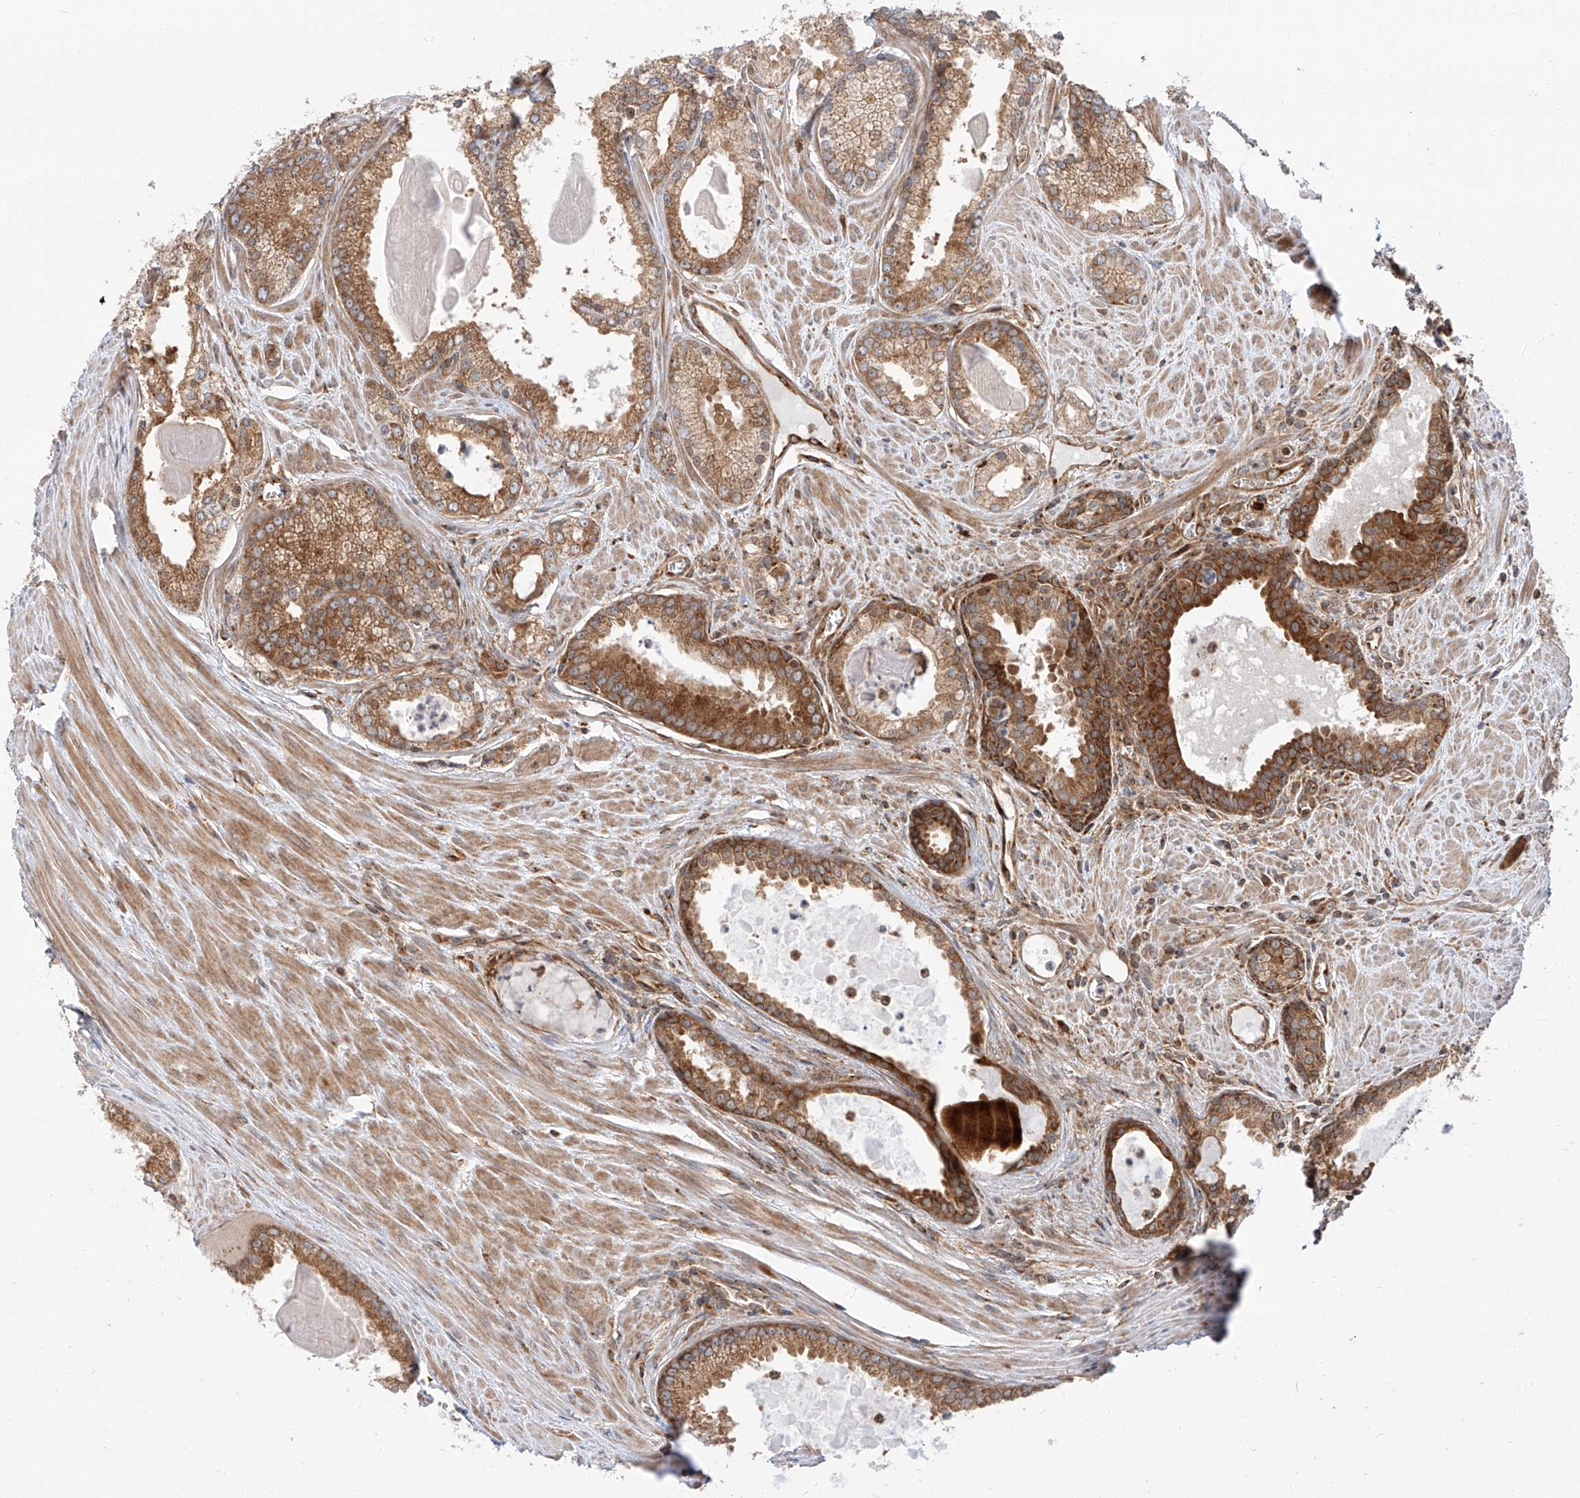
{"staining": {"intensity": "moderate", "quantity": ">75%", "location": "cytoplasmic/membranous"}, "tissue": "prostate cancer", "cell_type": "Tumor cells", "image_type": "cancer", "snomed": [{"axis": "morphology", "description": "Adenocarcinoma, Low grade"}, {"axis": "topography", "description": "Prostate"}], "caption": "Protein analysis of adenocarcinoma (low-grade) (prostate) tissue exhibits moderate cytoplasmic/membranous staining in about >75% of tumor cells.", "gene": "ISCA2", "patient": {"sex": "male", "age": 54}}